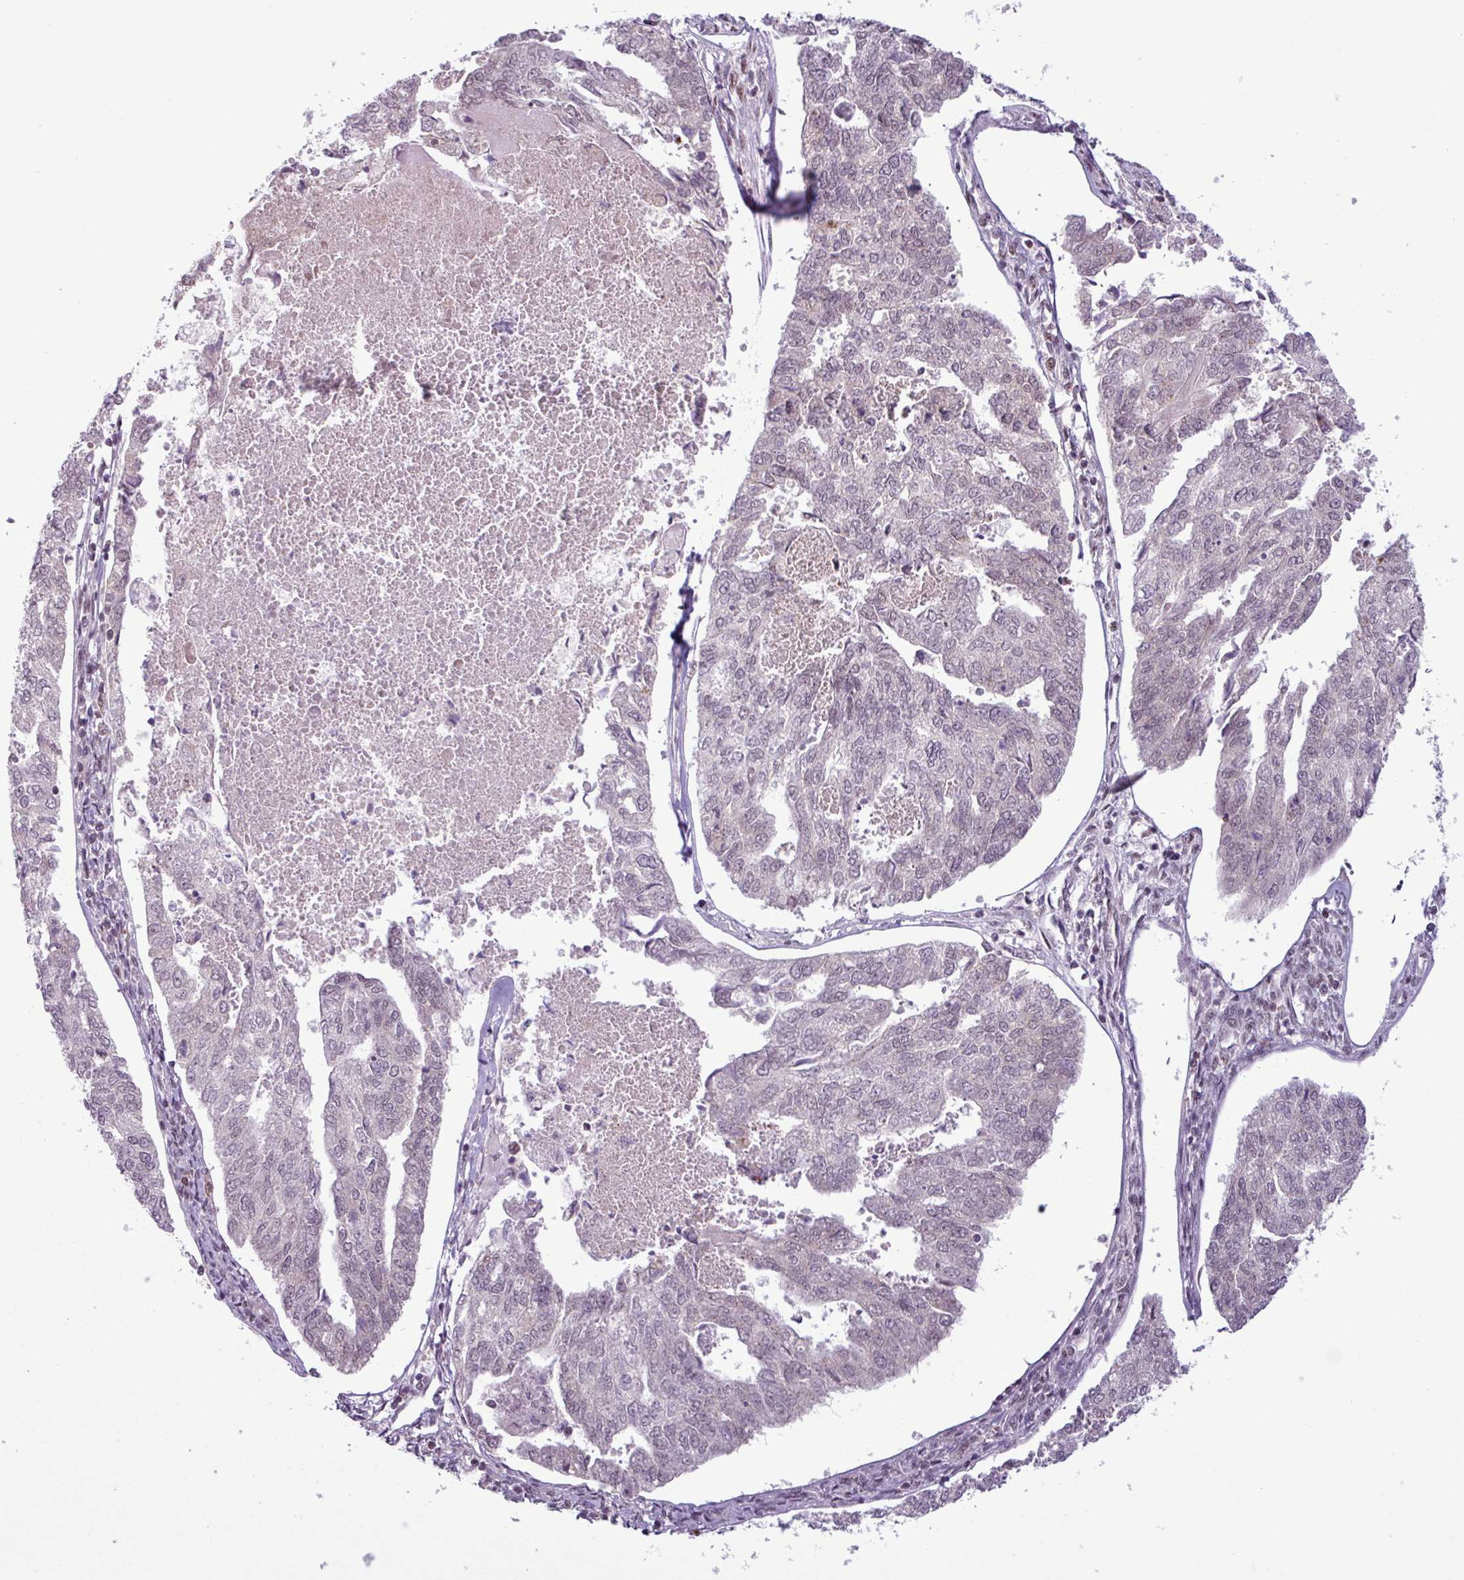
{"staining": {"intensity": "weak", "quantity": "<25%", "location": "nuclear"}, "tissue": "endometrial cancer", "cell_type": "Tumor cells", "image_type": "cancer", "snomed": [{"axis": "morphology", "description": "Adenocarcinoma, NOS"}, {"axis": "topography", "description": "Endometrium"}], "caption": "Protein analysis of adenocarcinoma (endometrial) displays no significant expression in tumor cells. Nuclei are stained in blue.", "gene": "NOTCH2", "patient": {"sex": "female", "age": 73}}